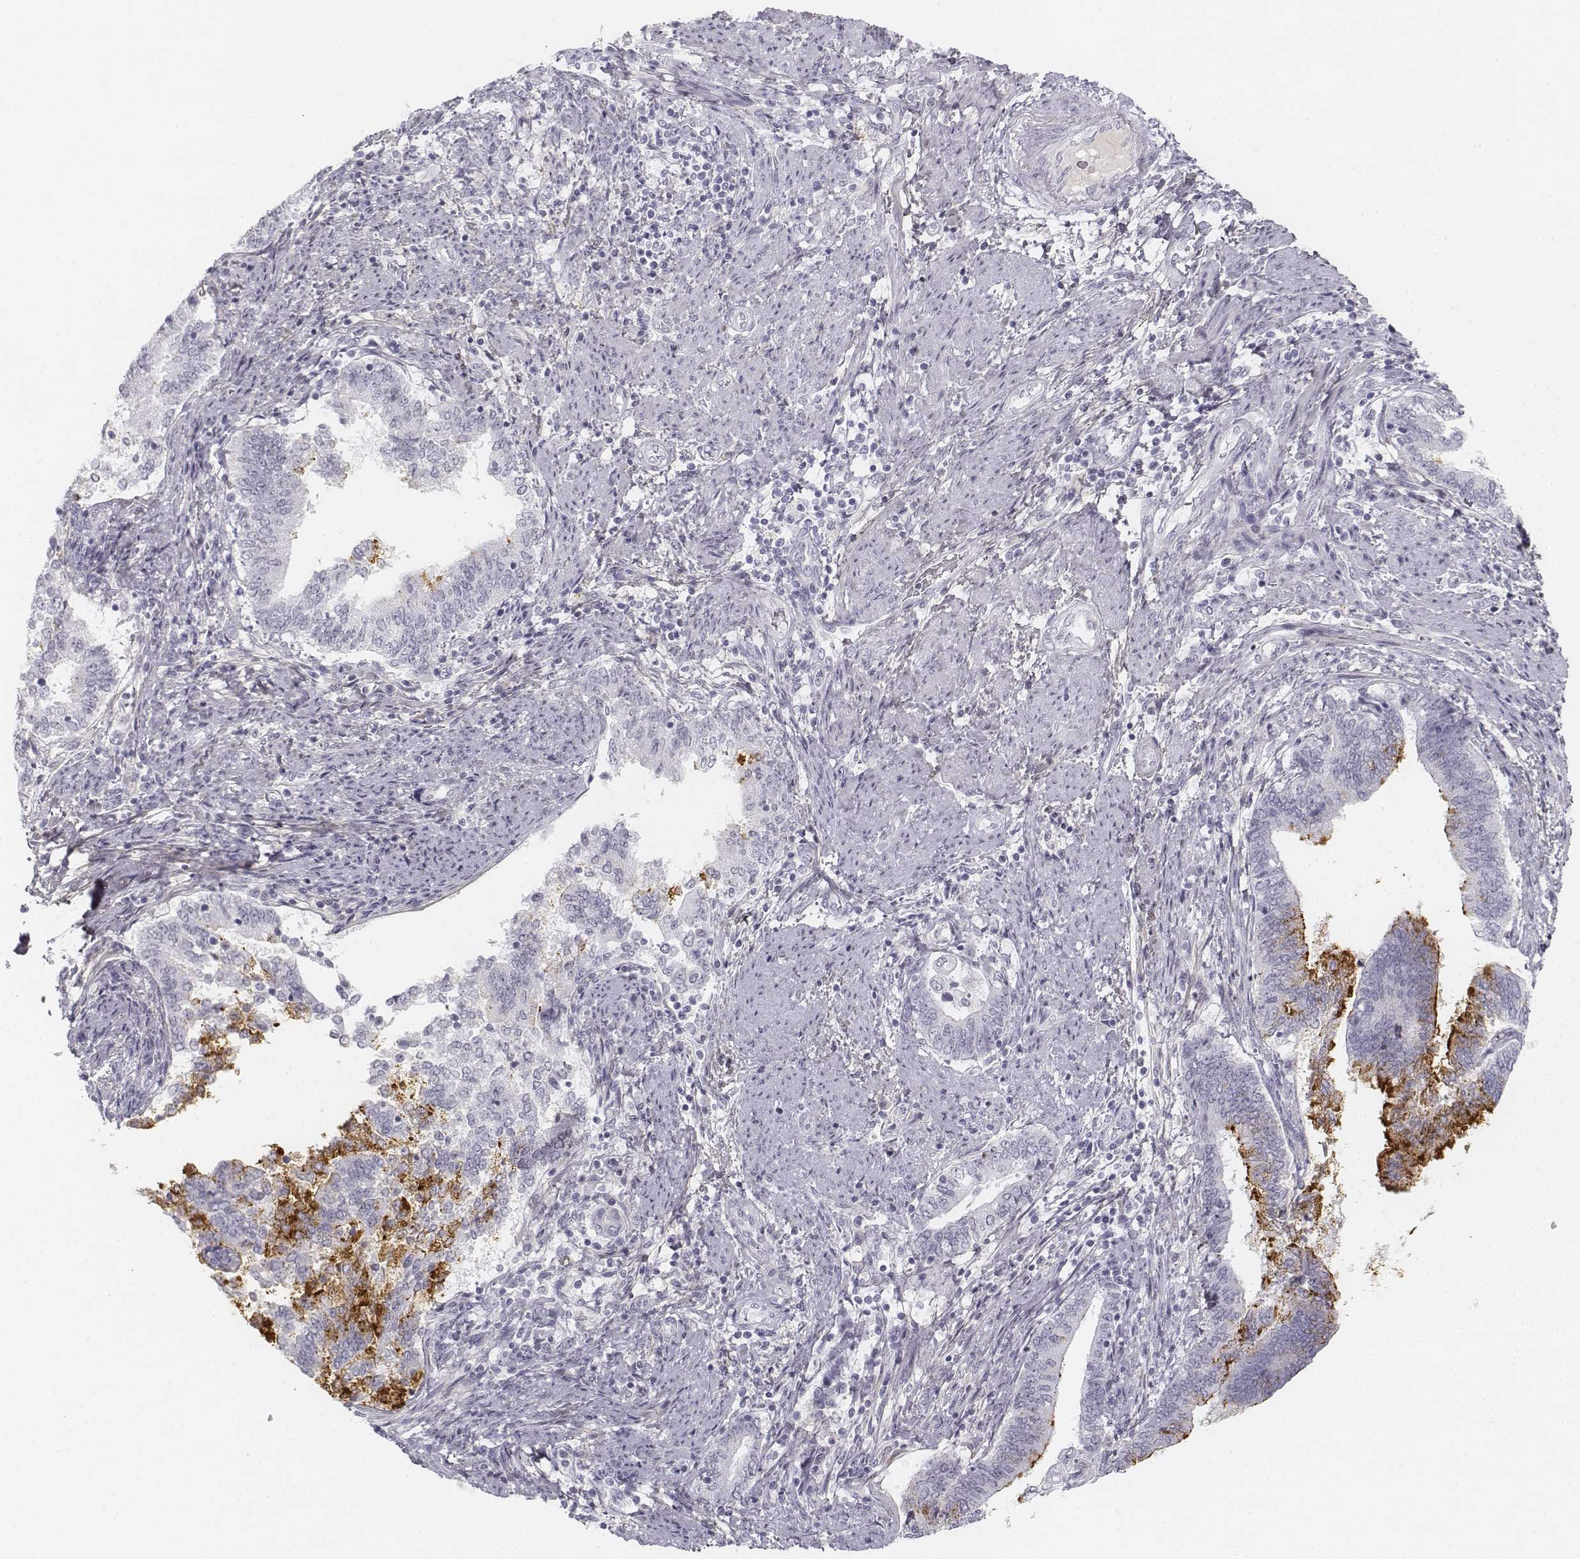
{"staining": {"intensity": "strong", "quantity": "<25%", "location": "cytoplasmic/membranous"}, "tissue": "endometrial cancer", "cell_type": "Tumor cells", "image_type": "cancer", "snomed": [{"axis": "morphology", "description": "Adenocarcinoma, NOS"}, {"axis": "topography", "description": "Endometrium"}], "caption": "Protein expression analysis of human endometrial adenocarcinoma reveals strong cytoplasmic/membranous staining in approximately <25% of tumor cells. (Brightfield microscopy of DAB IHC at high magnification).", "gene": "KRT84", "patient": {"sex": "female", "age": 65}}